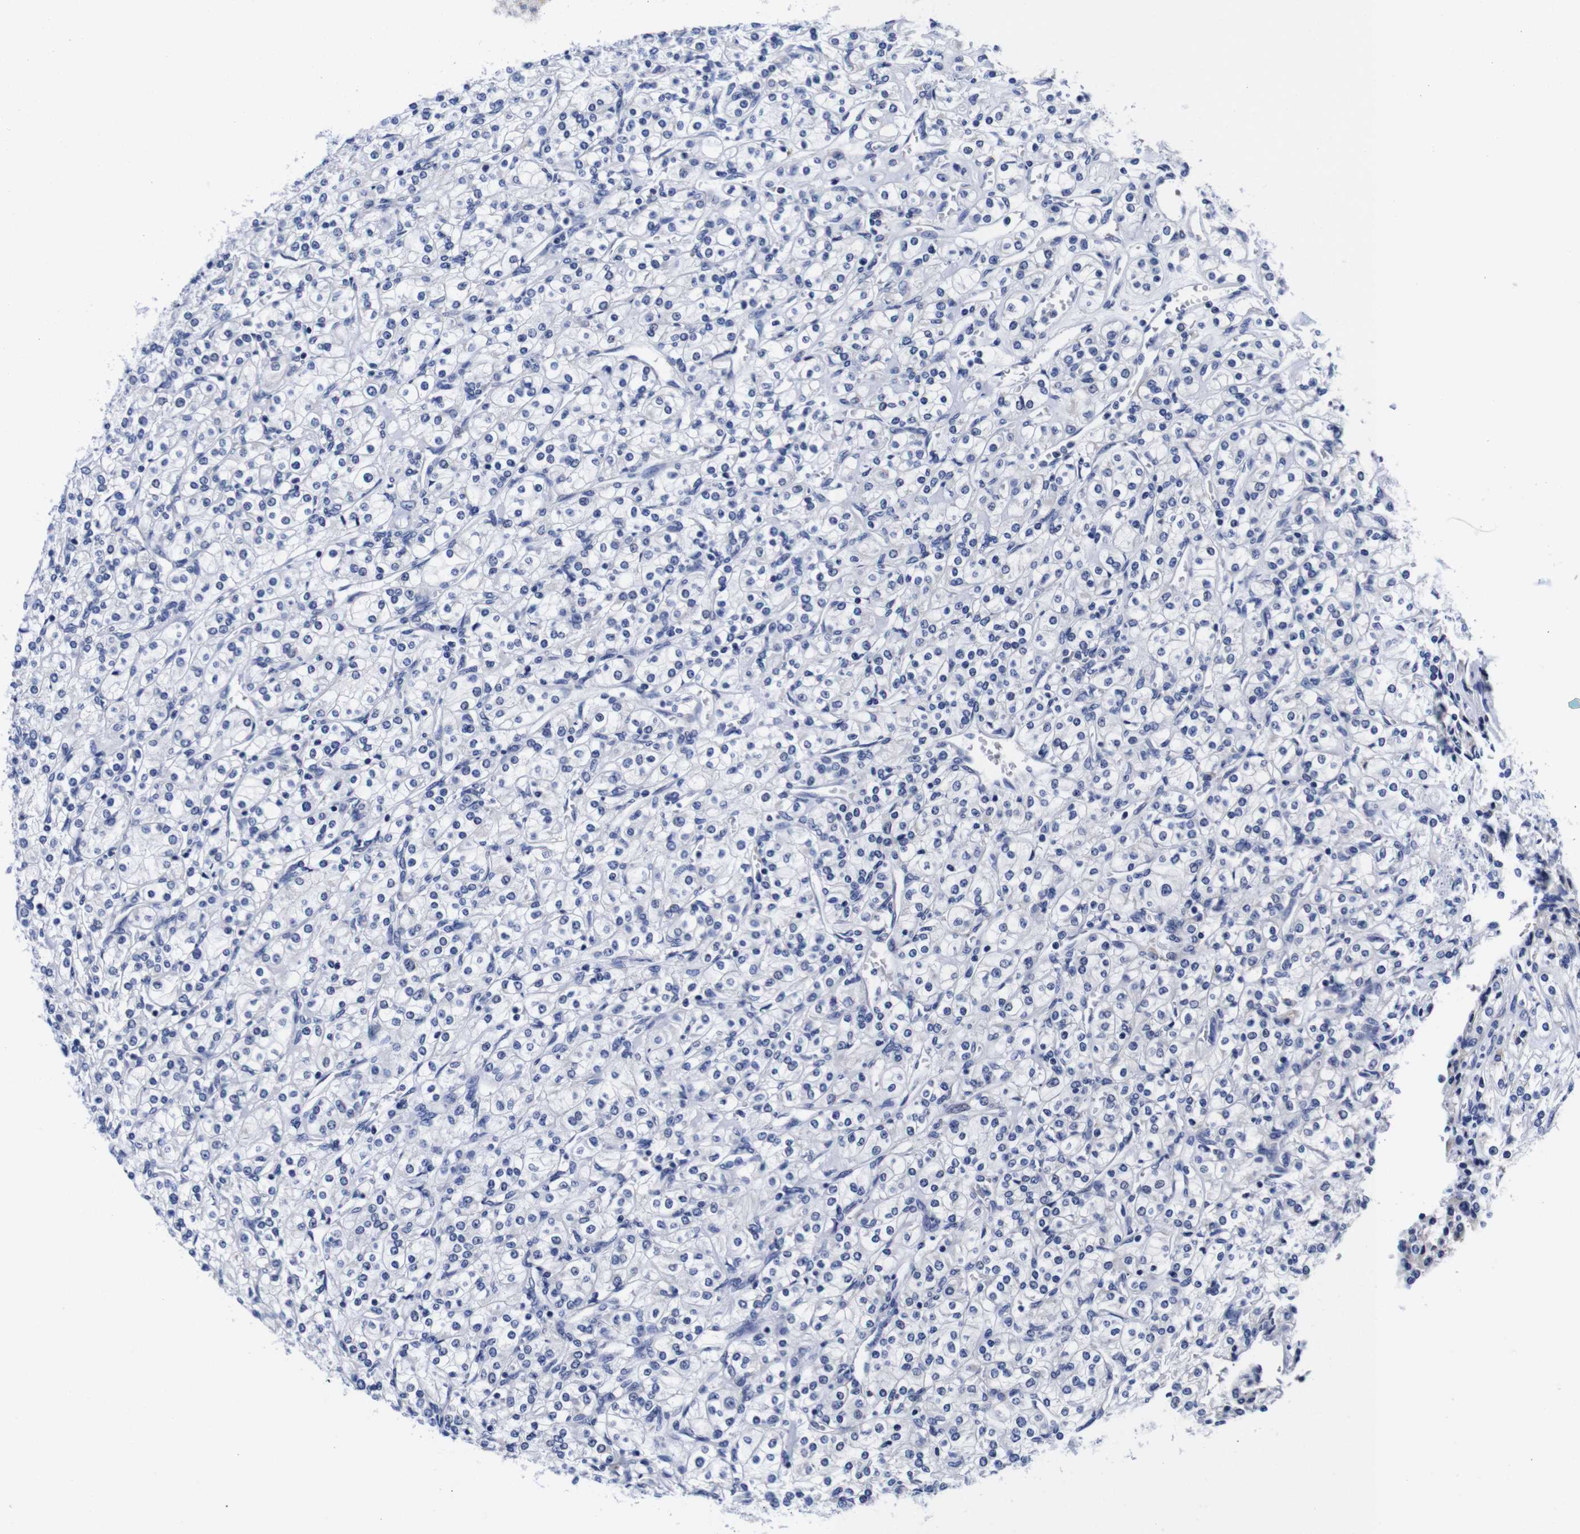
{"staining": {"intensity": "negative", "quantity": "none", "location": "none"}, "tissue": "renal cancer", "cell_type": "Tumor cells", "image_type": "cancer", "snomed": [{"axis": "morphology", "description": "Adenocarcinoma, NOS"}, {"axis": "topography", "description": "Kidney"}], "caption": "This is an immunohistochemistry (IHC) image of human adenocarcinoma (renal). There is no staining in tumor cells.", "gene": "CLEC4G", "patient": {"sex": "male", "age": 77}}